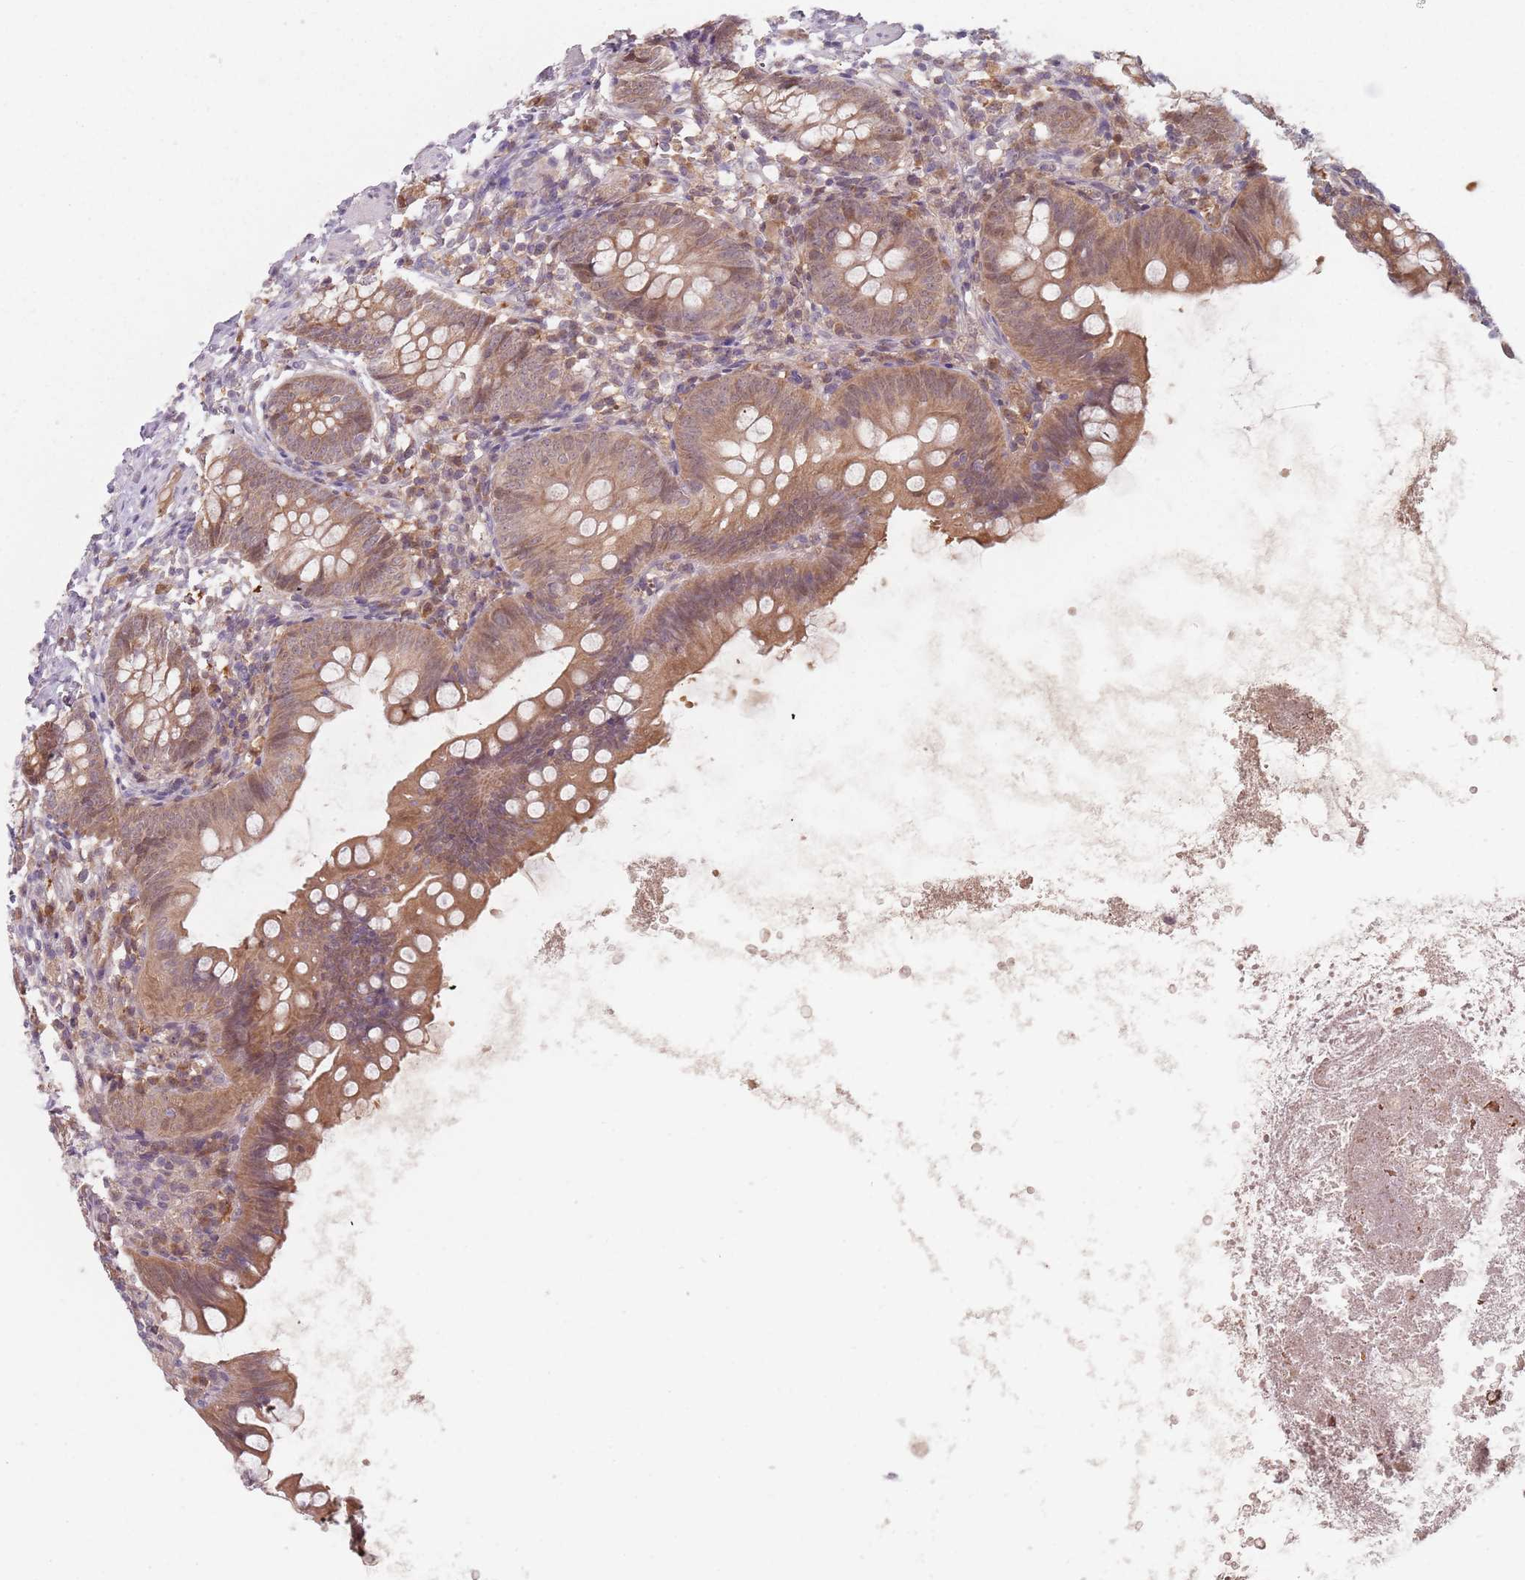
{"staining": {"intensity": "moderate", "quantity": ">75%", "location": "cytoplasmic/membranous,nuclear"}, "tissue": "appendix", "cell_type": "Glandular cells", "image_type": "normal", "snomed": [{"axis": "morphology", "description": "Normal tissue, NOS"}, {"axis": "topography", "description": "Appendix"}], "caption": "The photomicrograph shows immunohistochemical staining of unremarkable appendix. There is moderate cytoplasmic/membranous,nuclear expression is identified in approximately >75% of glandular cells.", "gene": "NAXE", "patient": {"sex": "female", "age": 62}}